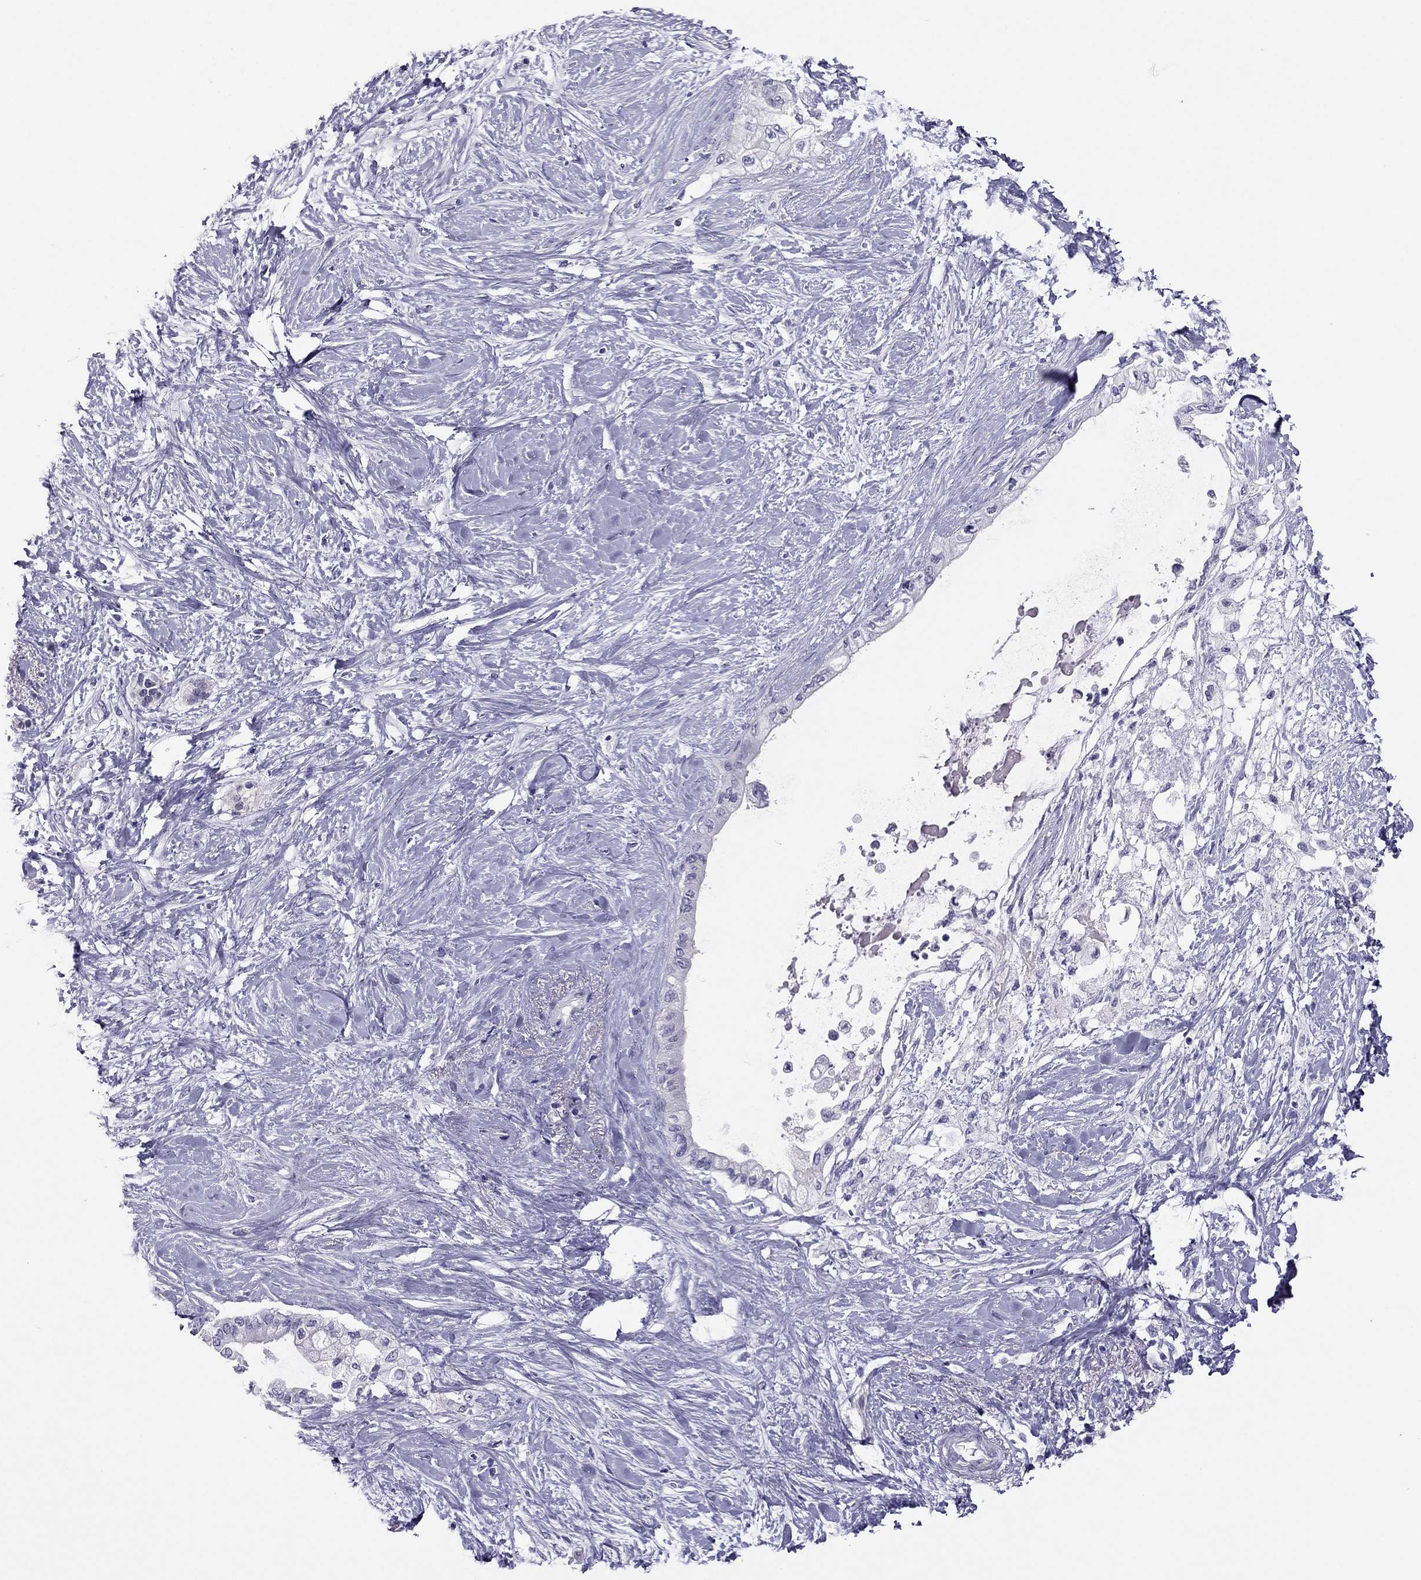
{"staining": {"intensity": "negative", "quantity": "none", "location": "none"}, "tissue": "pancreatic cancer", "cell_type": "Tumor cells", "image_type": "cancer", "snomed": [{"axis": "morphology", "description": "Normal tissue, NOS"}, {"axis": "morphology", "description": "Adenocarcinoma, NOS"}, {"axis": "topography", "description": "Pancreas"}, {"axis": "topography", "description": "Duodenum"}], "caption": "The photomicrograph exhibits no significant expression in tumor cells of pancreatic adenocarcinoma.", "gene": "PDE6A", "patient": {"sex": "female", "age": 60}}